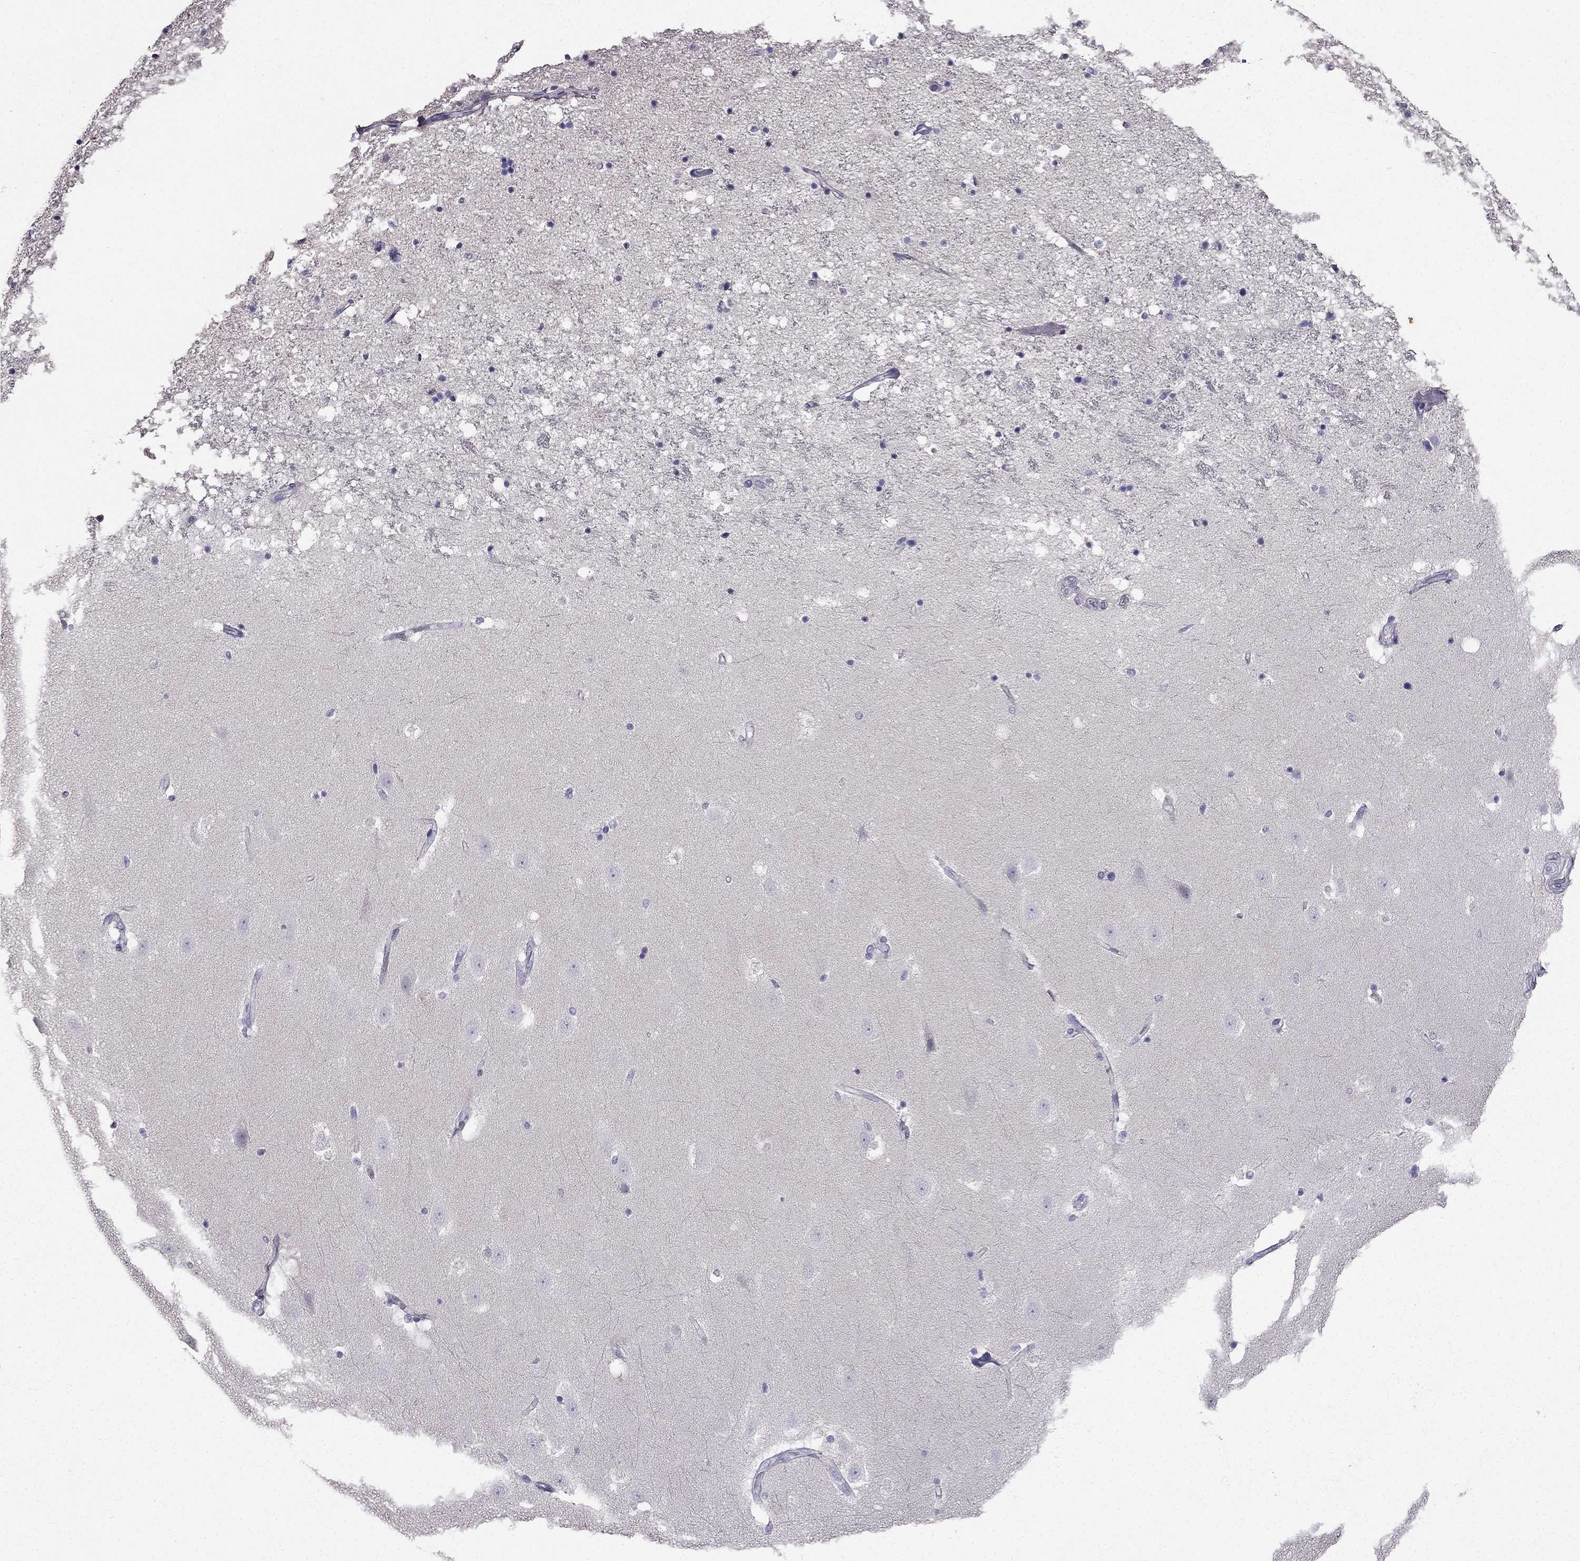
{"staining": {"intensity": "negative", "quantity": "none", "location": "none"}, "tissue": "hippocampus", "cell_type": "Glial cells", "image_type": "normal", "snomed": [{"axis": "morphology", "description": "Normal tissue, NOS"}, {"axis": "topography", "description": "Hippocampus"}], "caption": "Glial cells are negative for brown protein staining in benign hippocampus. The staining is performed using DAB brown chromogen with nuclei counter-stained in using hematoxylin.", "gene": "AS3MT", "patient": {"sex": "male", "age": 49}}